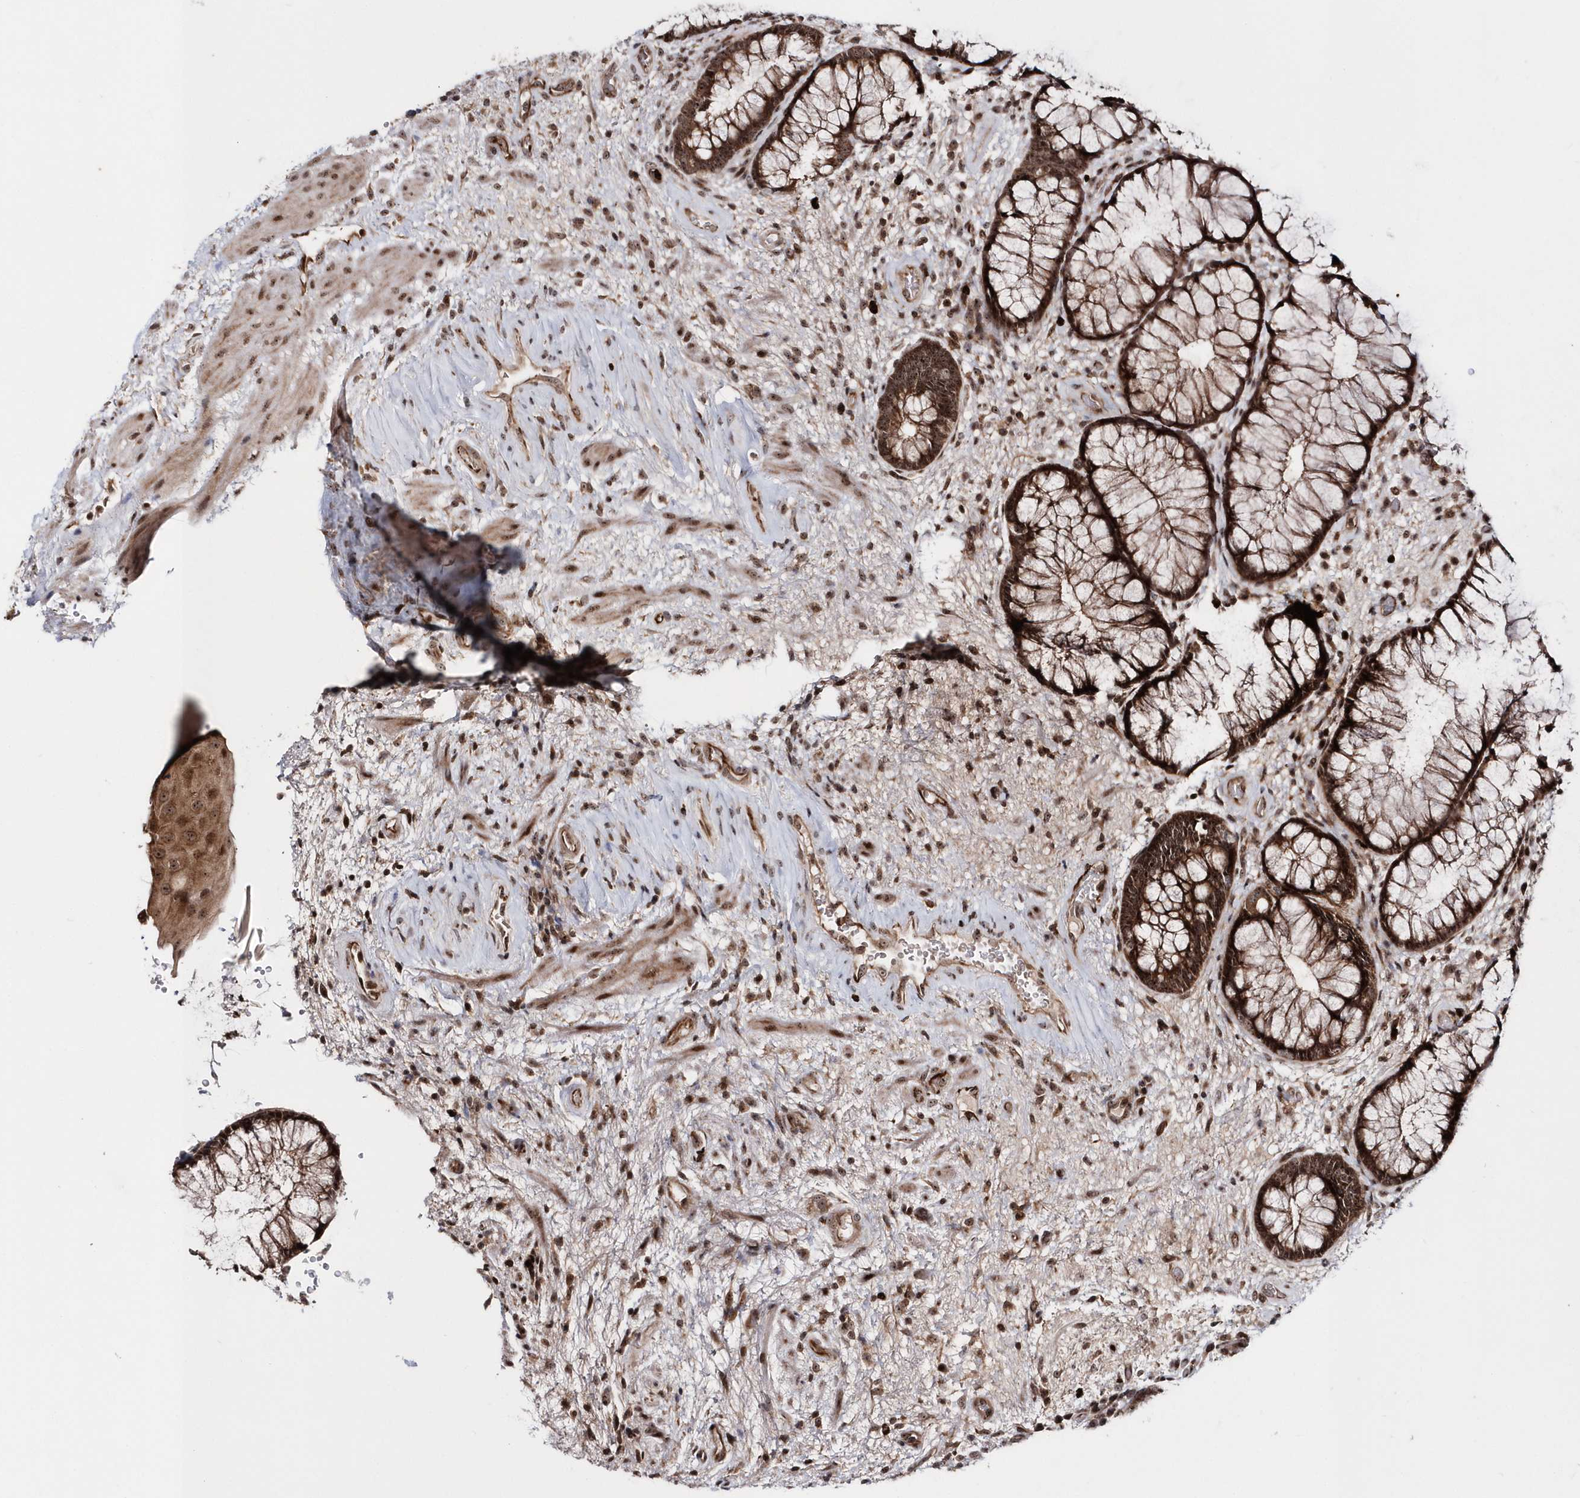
{"staining": {"intensity": "strong", "quantity": ">75%", "location": "cytoplasmic/membranous,nuclear"}, "tissue": "rectum", "cell_type": "Glandular cells", "image_type": "normal", "snomed": [{"axis": "morphology", "description": "Normal tissue, NOS"}, {"axis": "topography", "description": "Rectum"}], "caption": "A high-resolution photomicrograph shows IHC staining of normal rectum, which displays strong cytoplasmic/membranous,nuclear staining in about >75% of glandular cells. (Brightfield microscopy of DAB IHC at high magnification).", "gene": "SOWAHB", "patient": {"sex": "male", "age": 51}}